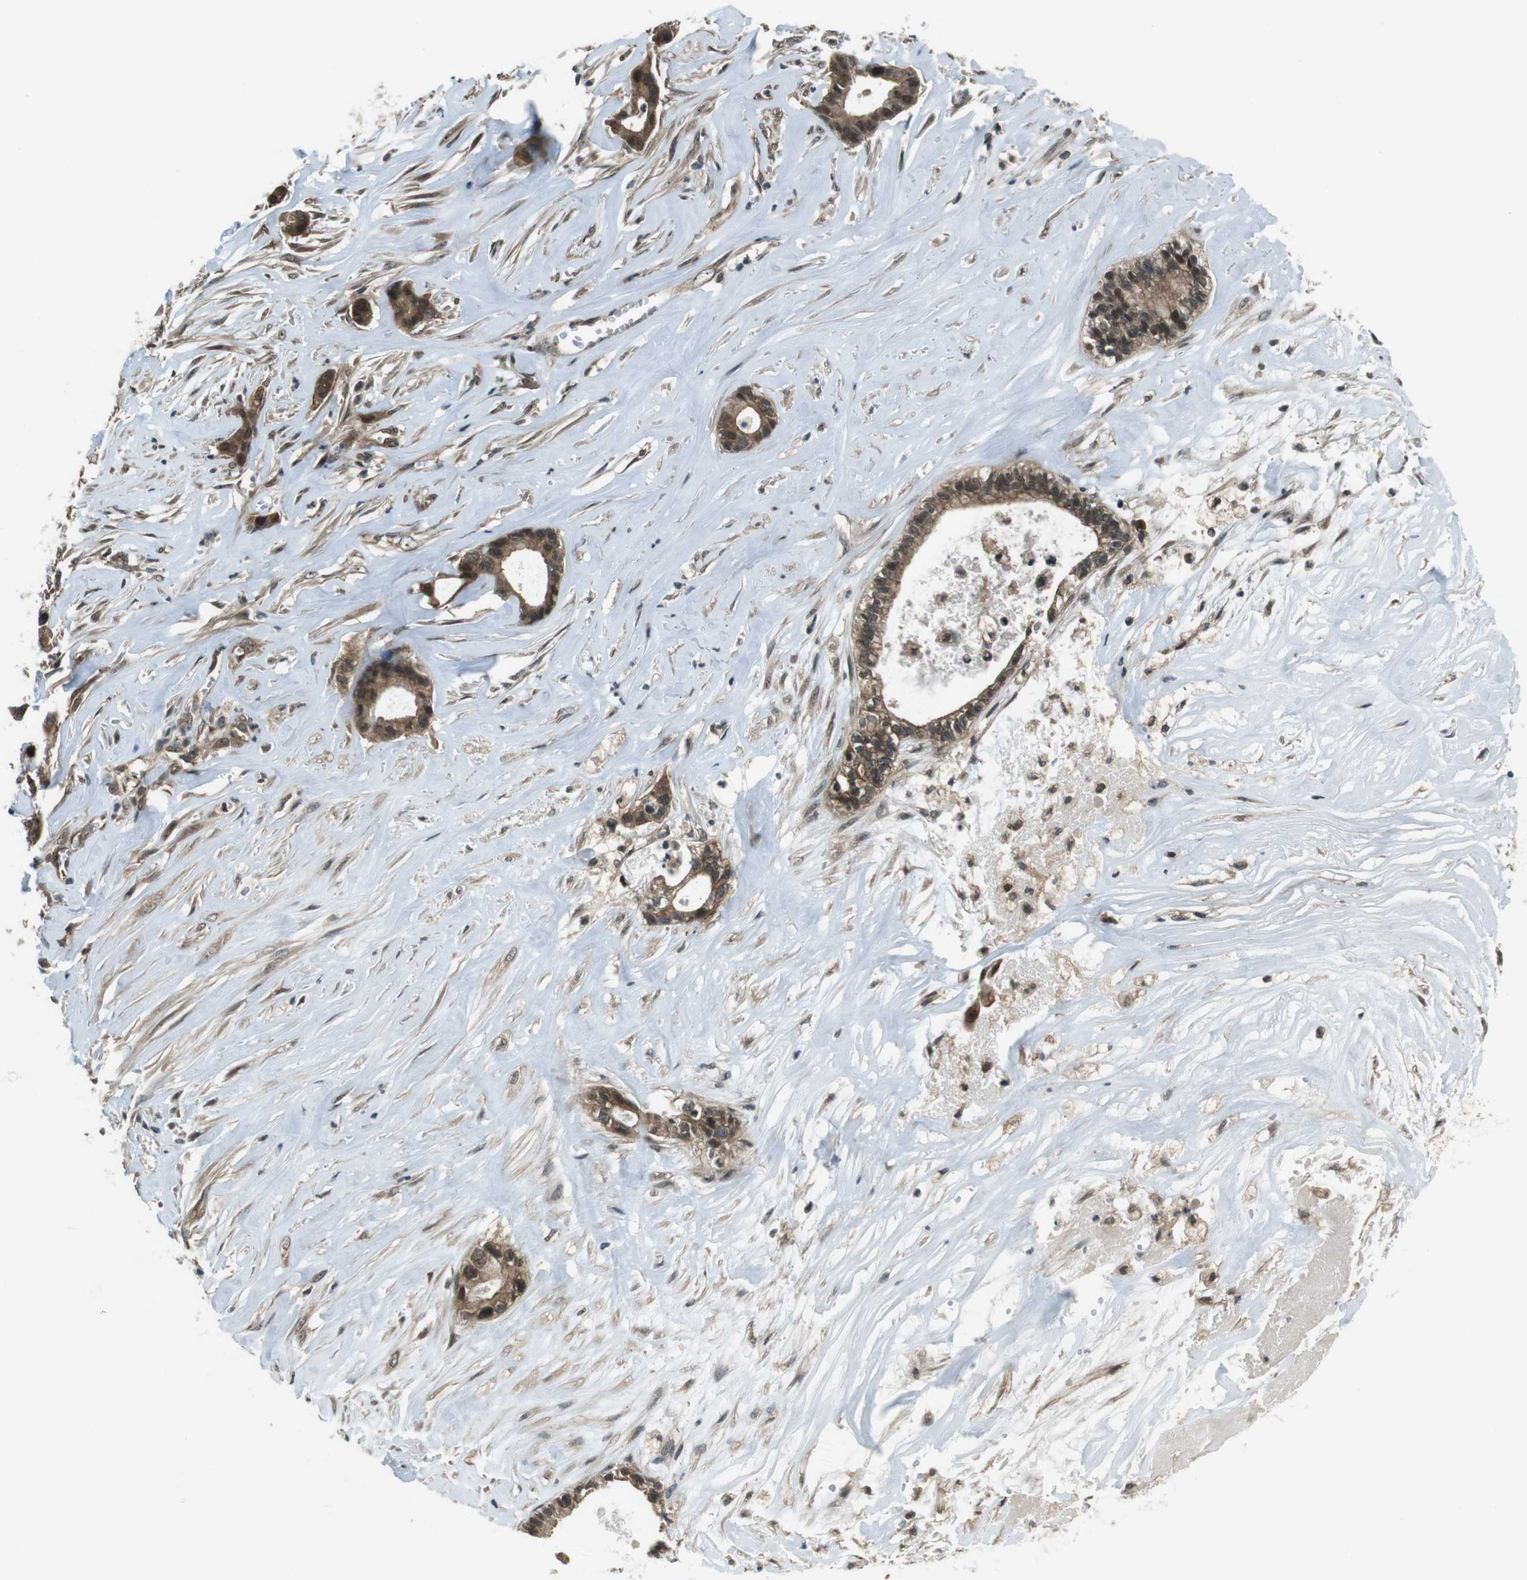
{"staining": {"intensity": "strong", "quantity": ">75%", "location": "cytoplasmic/membranous,nuclear"}, "tissue": "liver cancer", "cell_type": "Tumor cells", "image_type": "cancer", "snomed": [{"axis": "morphology", "description": "Cholangiocarcinoma"}, {"axis": "topography", "description": "Liver"}], "caption": "High-magnification brightfield microscopy of cholangiocarcinoma (liver) stained with DAB (3,3'-diaminobenzidine) (brown) and counterstained with hematoxylin (blue). tumor cells exhibit strong cytoplasmic/membranous and nuclear positivity is present in about>75% of cells.", "gene": "TIAM2", "patient": {"sex": "female", "age": 55}}